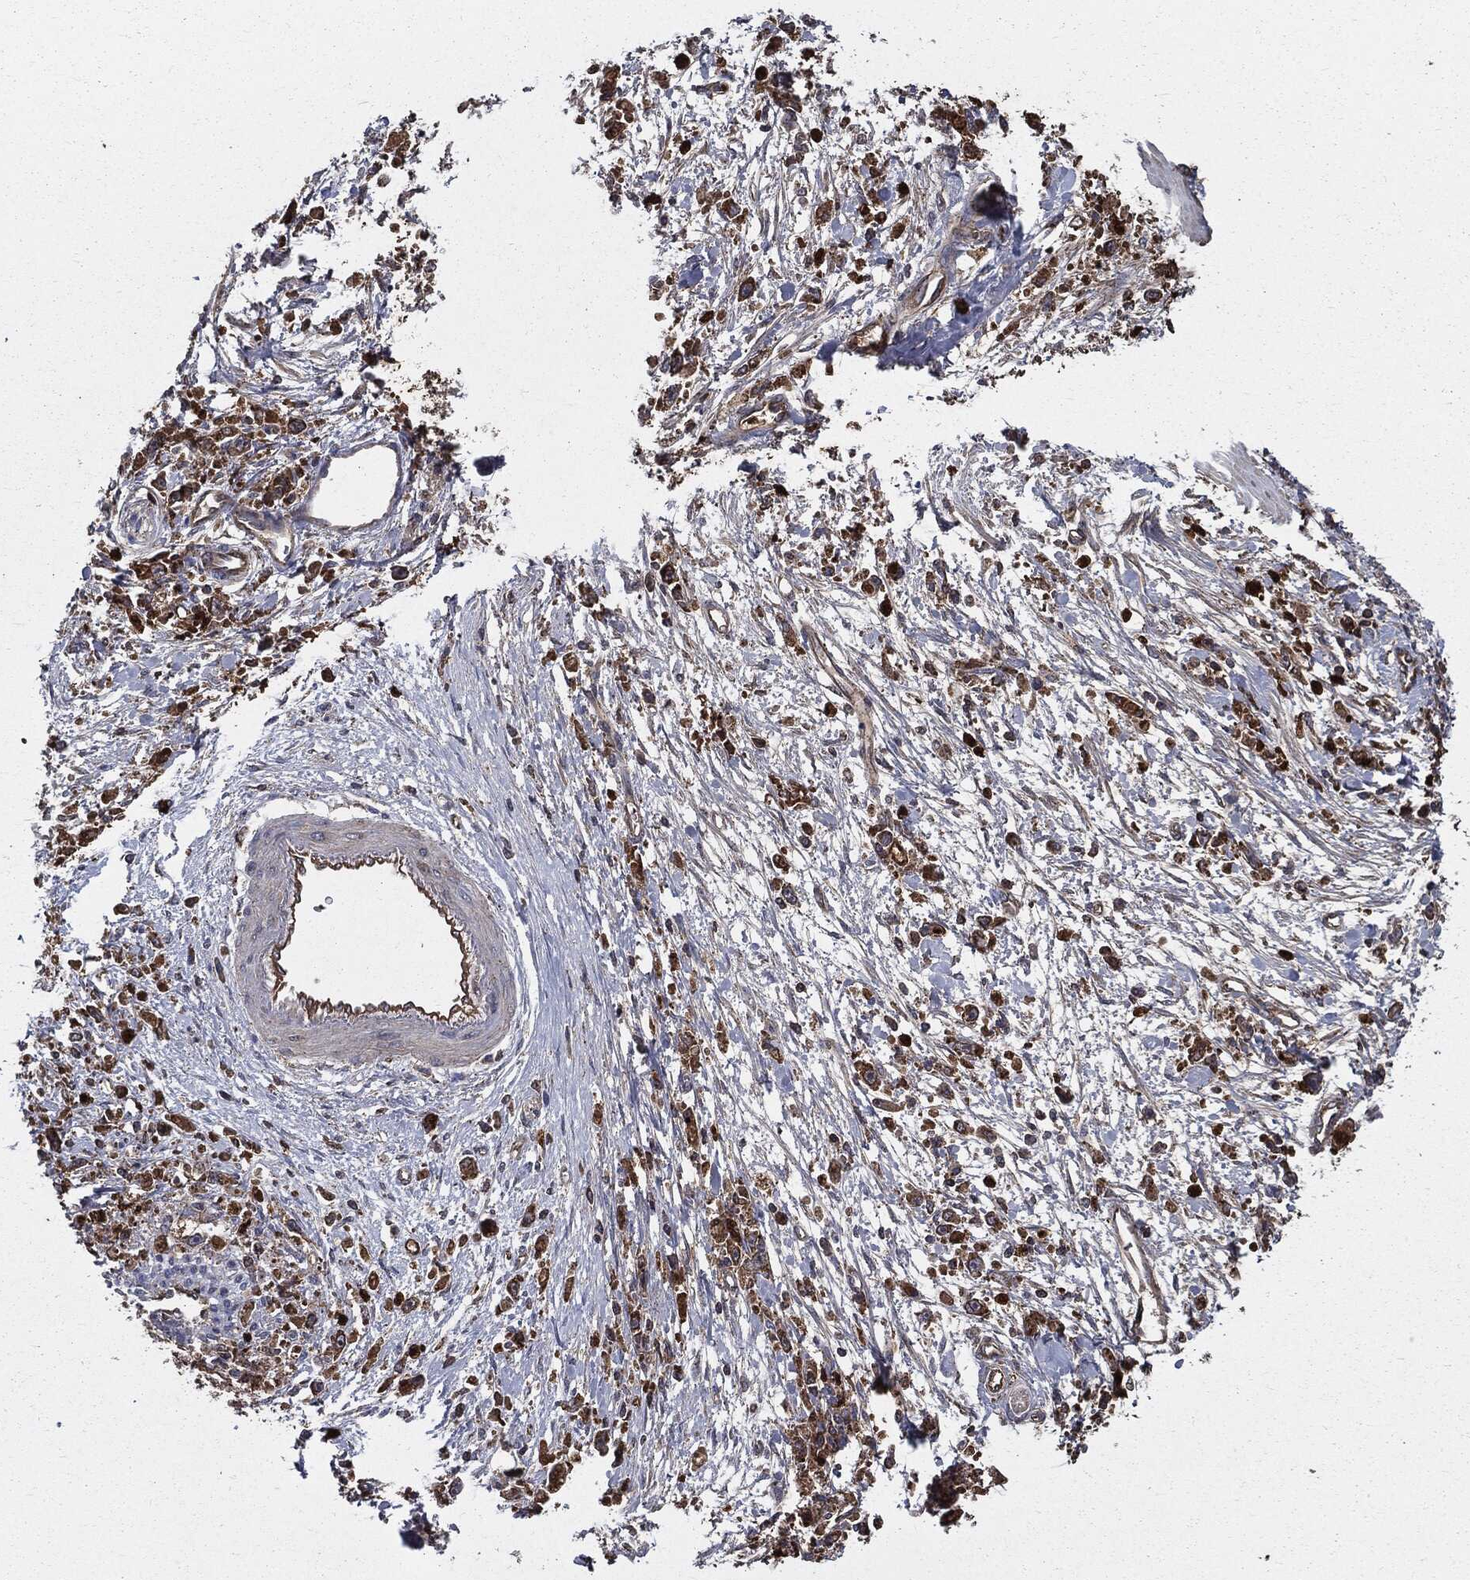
{"staining": {"intensity": "strong", "quantity": "25%-75%", "location": "cytoplasmic/membranous"}, "tissue": "stomach cancer", "cell_type": "Tumor cells", "image_type": "cancer", "snomed": [{"axis": "morphology", "description": "Adenocarcinoma, NOS"}, {"axis": "topography", "description": "Stomach"}], "caption": "Protein analysis of stomach adenocarcinoma tissue shows strong cytoplasmic/membranous positivity in about 25%-75% of tumor cells.", "gene": "PDCD6IP", "patient": {"sex": "female", "age": 59}}